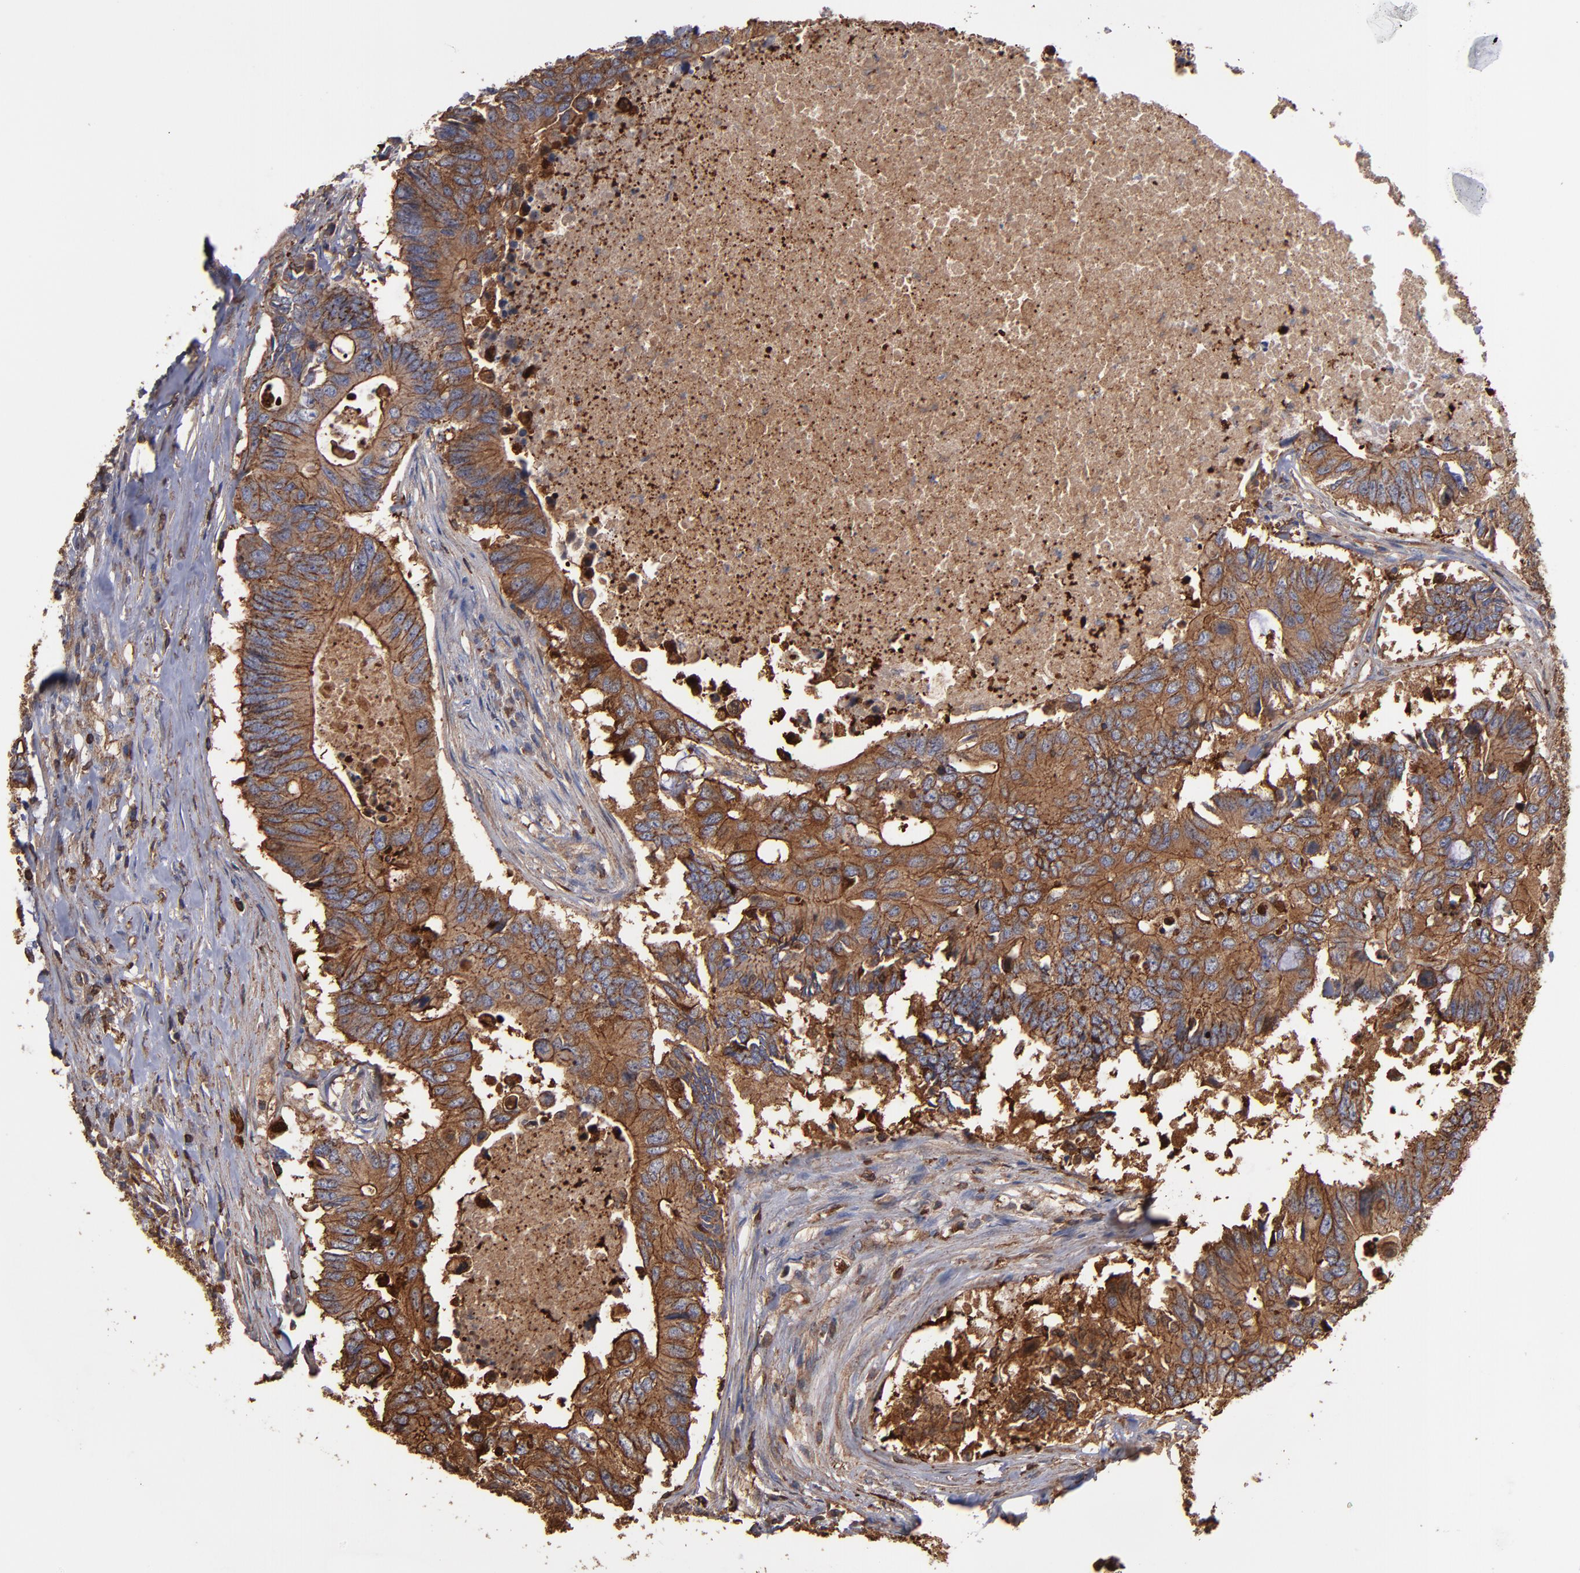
{"staining": {"intensity": "moderate", "quantity": ">75%", "location": "cytoplasmic/membranous"}, "tissue": "colorectal cancer", "cell_type": "Tumor cells", "image_type": "cancer", "snomed": [{"axis": "morphology", "description": "Adenocarcinoma, NOS"}, {"axis": "topography", "description": "Colon"}], "caption": "Colorectal adenocarcinoma stained for a protein shows moderate cytoplasmic/membranous positivity in tumor cells.", "gene": "ACTN4", "patient": {"sex": "male", "age": 71}}